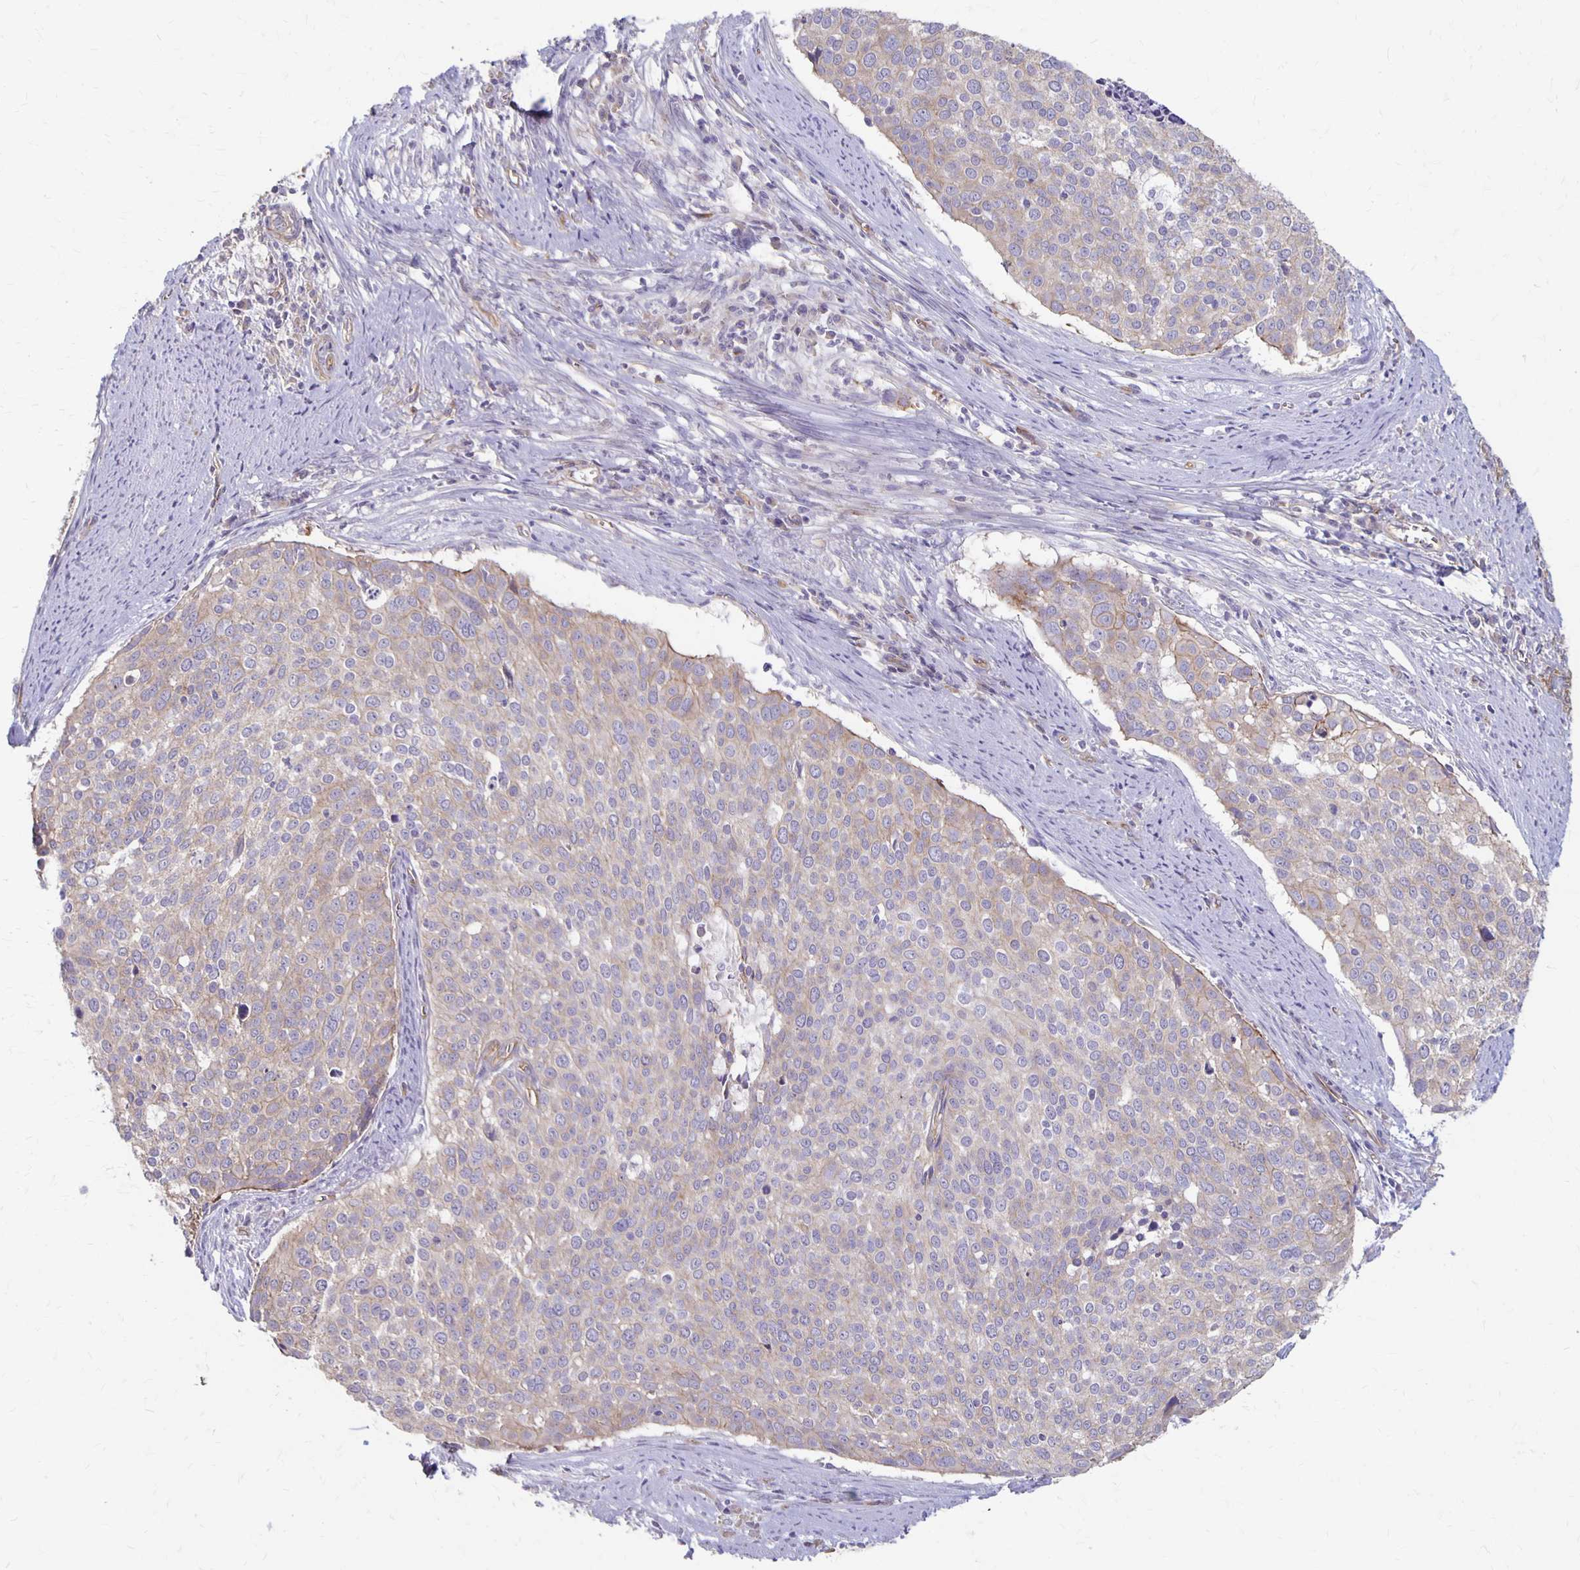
{"staining": {"intensity": "moderate", "quantity": "<25%", "location": "cytoplasmic/membranous"}, "tissue": "cervical cancer", "cell_type": "Tumor cells", "image_type": "cancer", "snomed": [{"axis": "morphology", "description": "Squamous cell carcinoma, NOS"}, {"axis": "topography", "description": "Cervix"}], "caption": "A photomicrograph showing moderate cytoplasmic/membranous expression in approximately <25% of tumor cells in cervical cancer, as visualized by brown immunohistochemical staining.", "gene": "PPP1R3E", "patient": {"sex": "female", "age": 39}}